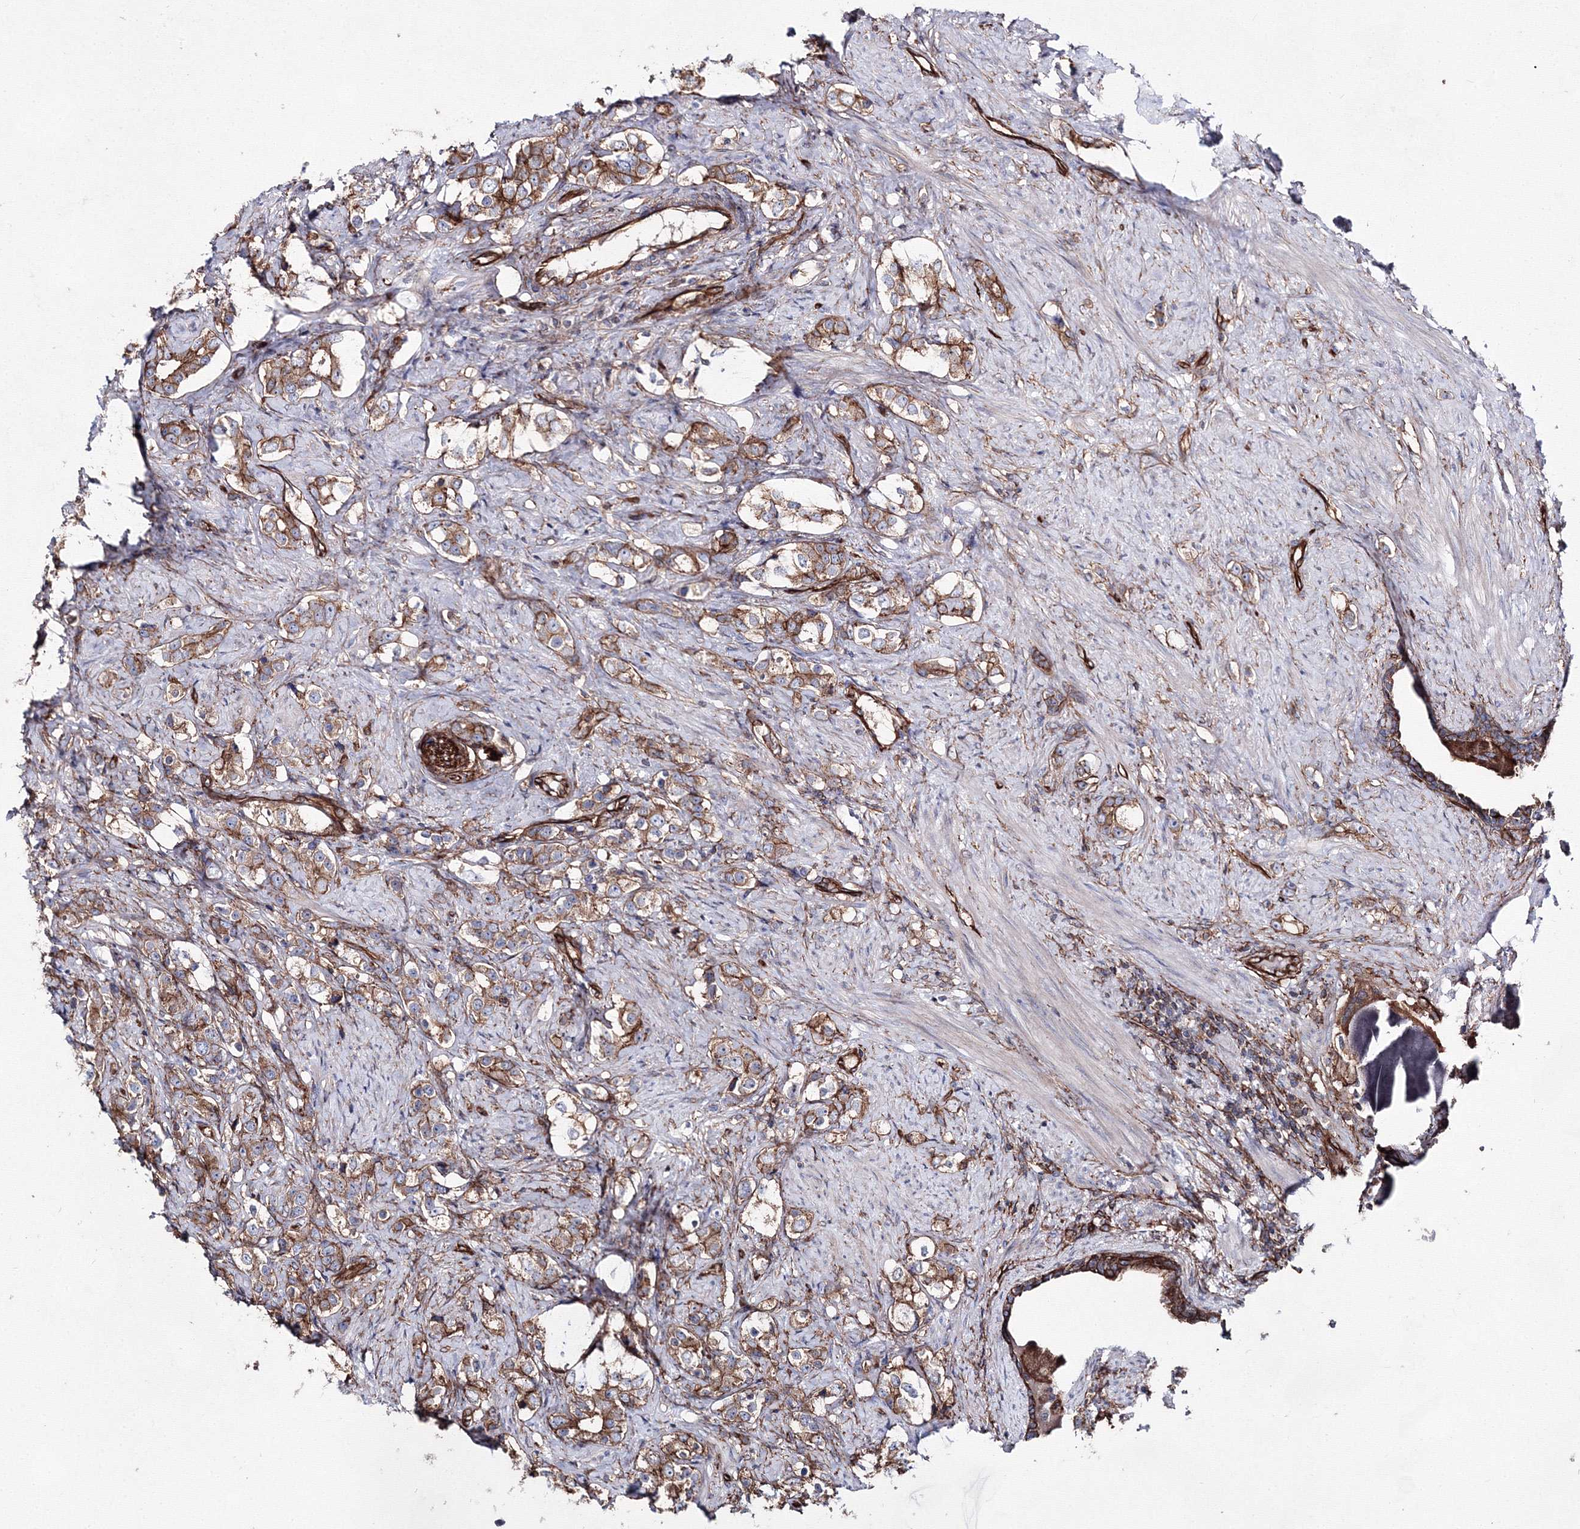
{"staining": {"intensity": "weak", "quantity": ">75%", "location": "cytoplasmic/membranous"}, "tissue": "prostate cancer", "cell_type": "Tumor cells", "image_type": "cancer", "snomed": [{"axis": "morphology", "description": "Adenocarcinoma, High grade"}, {"axis": "topography", "description": "Prostate"}], "caption": "Weak cytoplasmic/membranous positivity for a protein is present in approximately >75% of tumor cells of prostate cancer (high-grade adenocarcinoma) using immunohistochemistry.", "gene": "ANKRD37", "patient": {"sex": "male", "age": 63}}